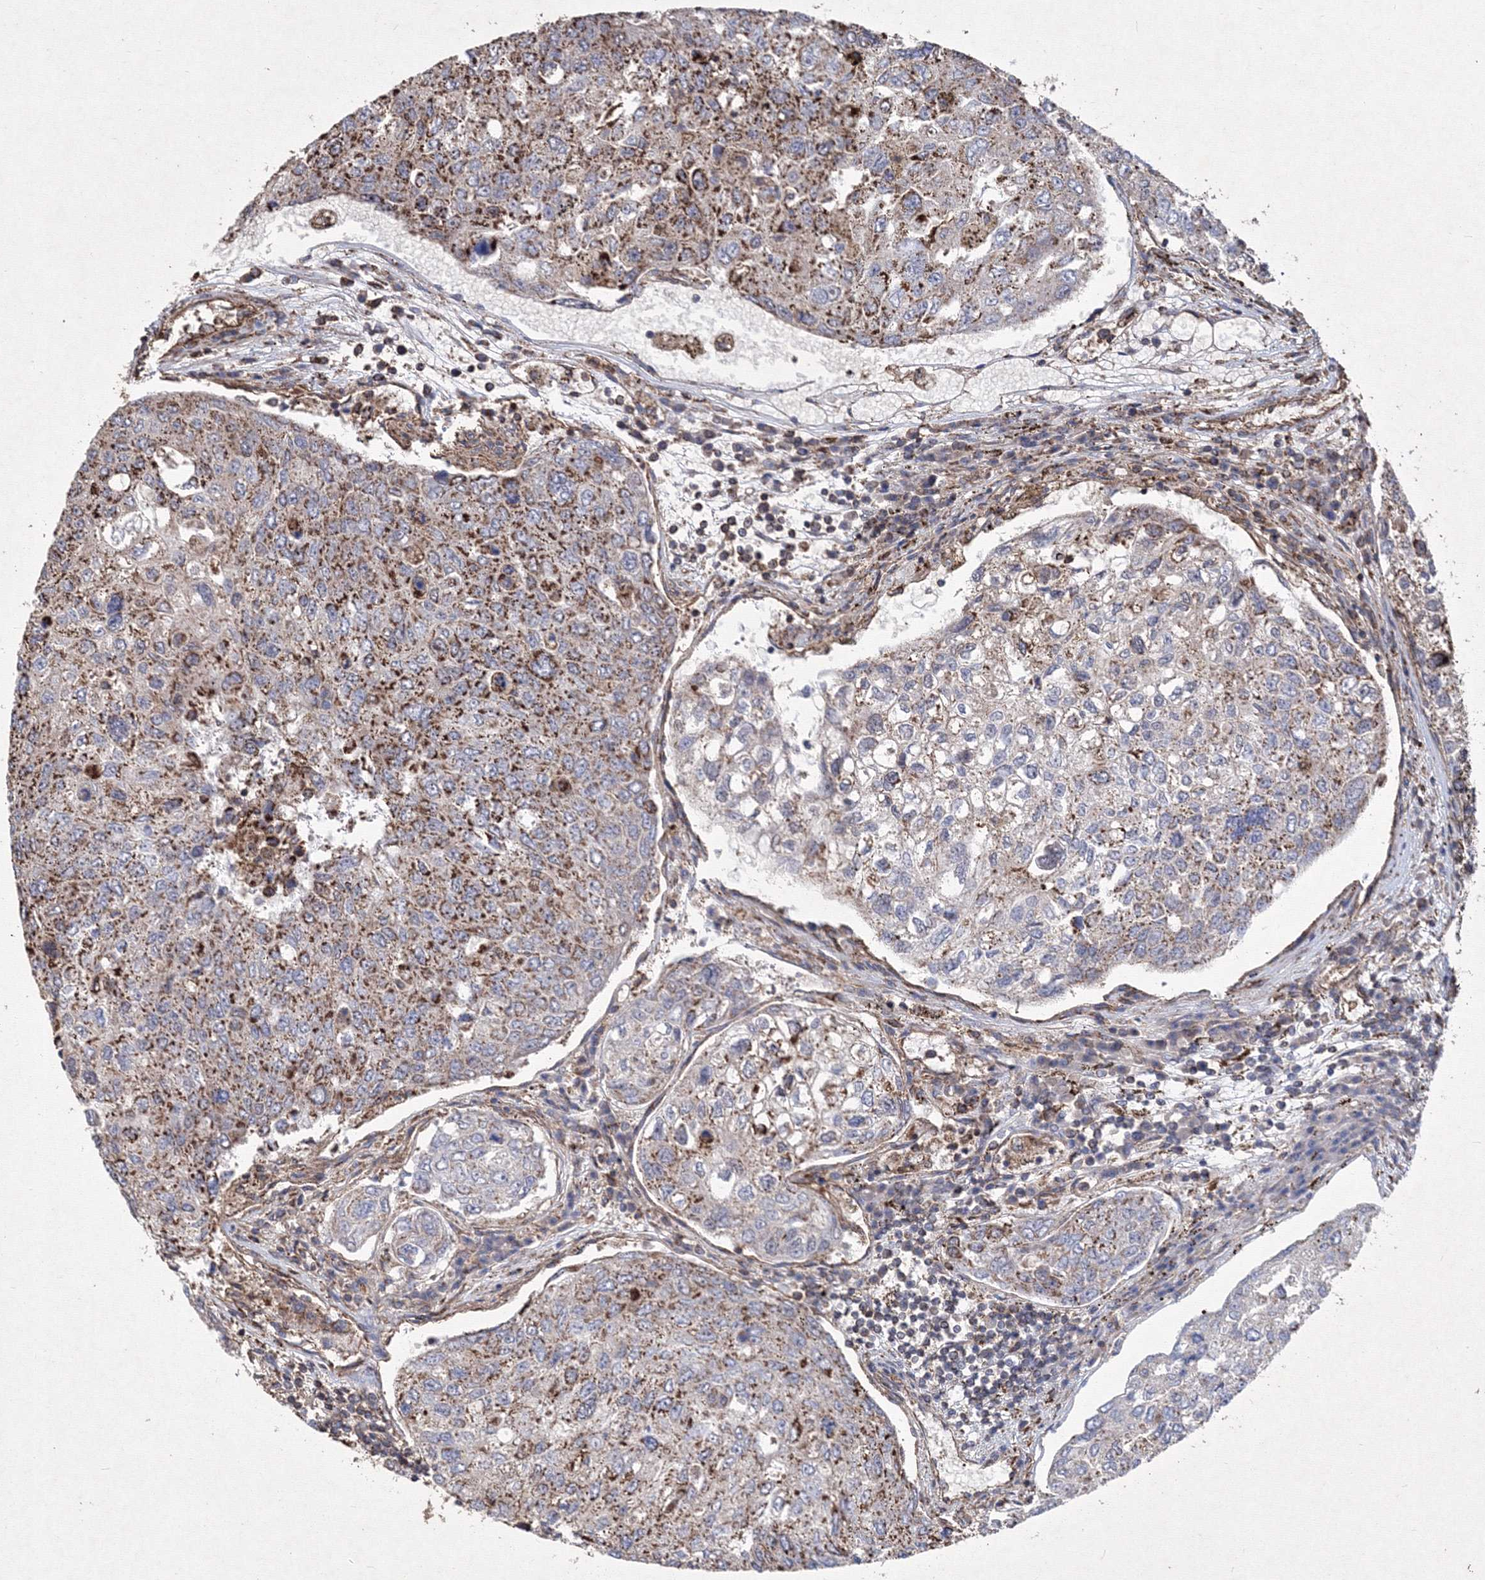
{"staining": {"intensity": "moderate", "quantity": "25%-75%", "location": "cytoplasmic/membranous"}, "tissue": "urothelial cancer", "cell_type": "Tumor cells", "image_type": "cancer", "snomed": [{"axis": "morphology", "description": "Urothelial carcinoma, High grade"}, {"axis": "topography", "description": "Lymph node"}, {"axis": "topography", "description": "Urinary bladder"}], "caption": "Immunohistochemistry (IHC) micrograph of neoplastic tissue: urothelial carcinoma (high-grade) stained using IHC exhibits medium levels of moderate protein expression localized specifically in the cytoplasmic/membranous of tumor cells, appearing as a cytoplasmic/membranous brown color.", "gene": "TMEM139", "patient": {"sex": "male", "age": 51}}